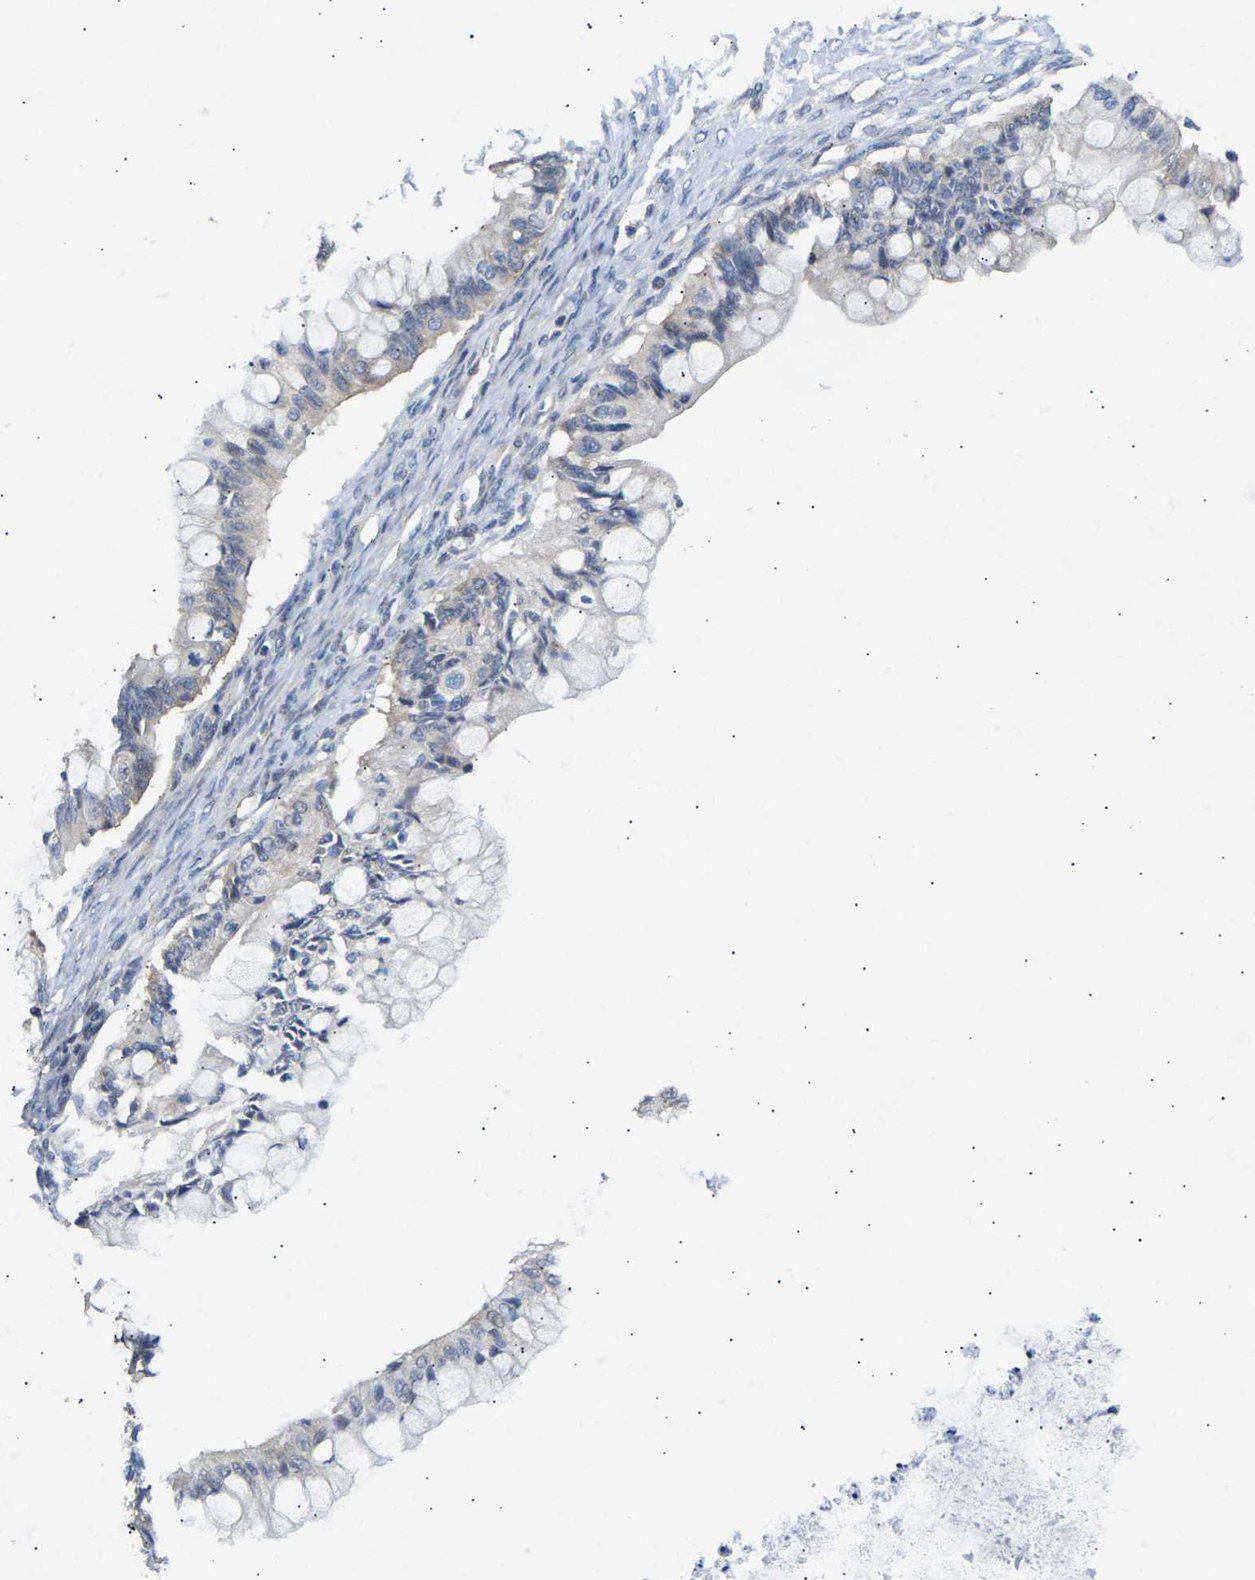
{"staining": {"intensity": "negative", "quantity": "none", "location": "none"}, "tissue": "ovarian cancer", "cell_type": "Tumor cells", "image_type": "cancer", "snomed": [{"axis": "morphology", "description": "Cystadenocarcinoma, mucinous, NOS"}, {"axis": "topography", "description": "Ovary"}], "caption": "DAB (3,3'-diaminobenzidine) immunohistochemical staining of human ovarian mucinous cystadenocarcinoma demonstrates no significant expression in tumor cells. (Immunohistochemistry, brightfield microscopy, high magnification).", "gene": "AIMP2", "patient": {"sex": "female", "age": 57}}